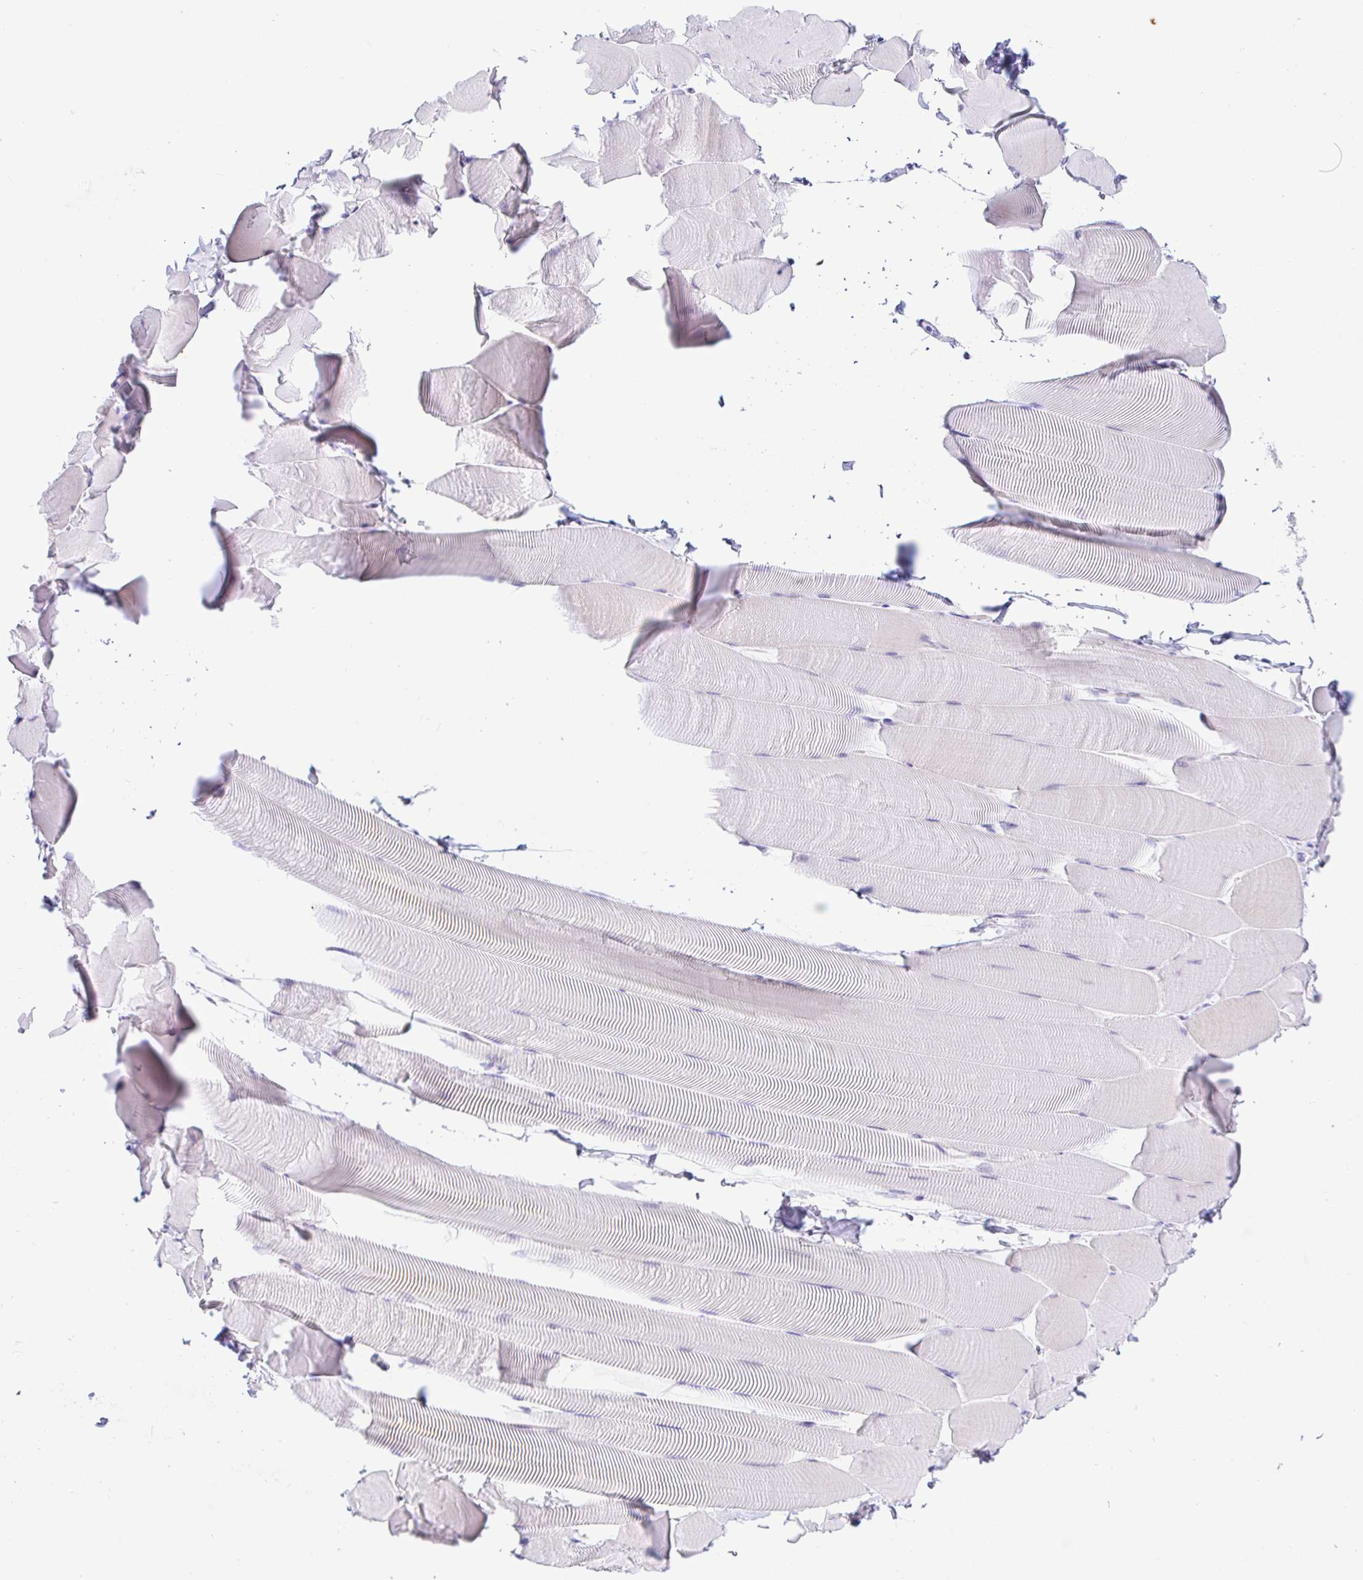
{"staining": {"intensity": "negative", "quantity": "none", "location": "none"}, "tissue": "skeletal muscle", "cell_type": "Myocytes", "image_type": "normal", "snomed": [{"axis": "morphology", "description": "Normal tissue, NOS"}, {"axis": "topography", "description": "Skeletal muscle"}], "caption": "Skeletal muscle stained for a protein using IHC displays no positivity myocytes.", "gene": "PINLYP", "patient": {"sex": "male", "age": 25}}